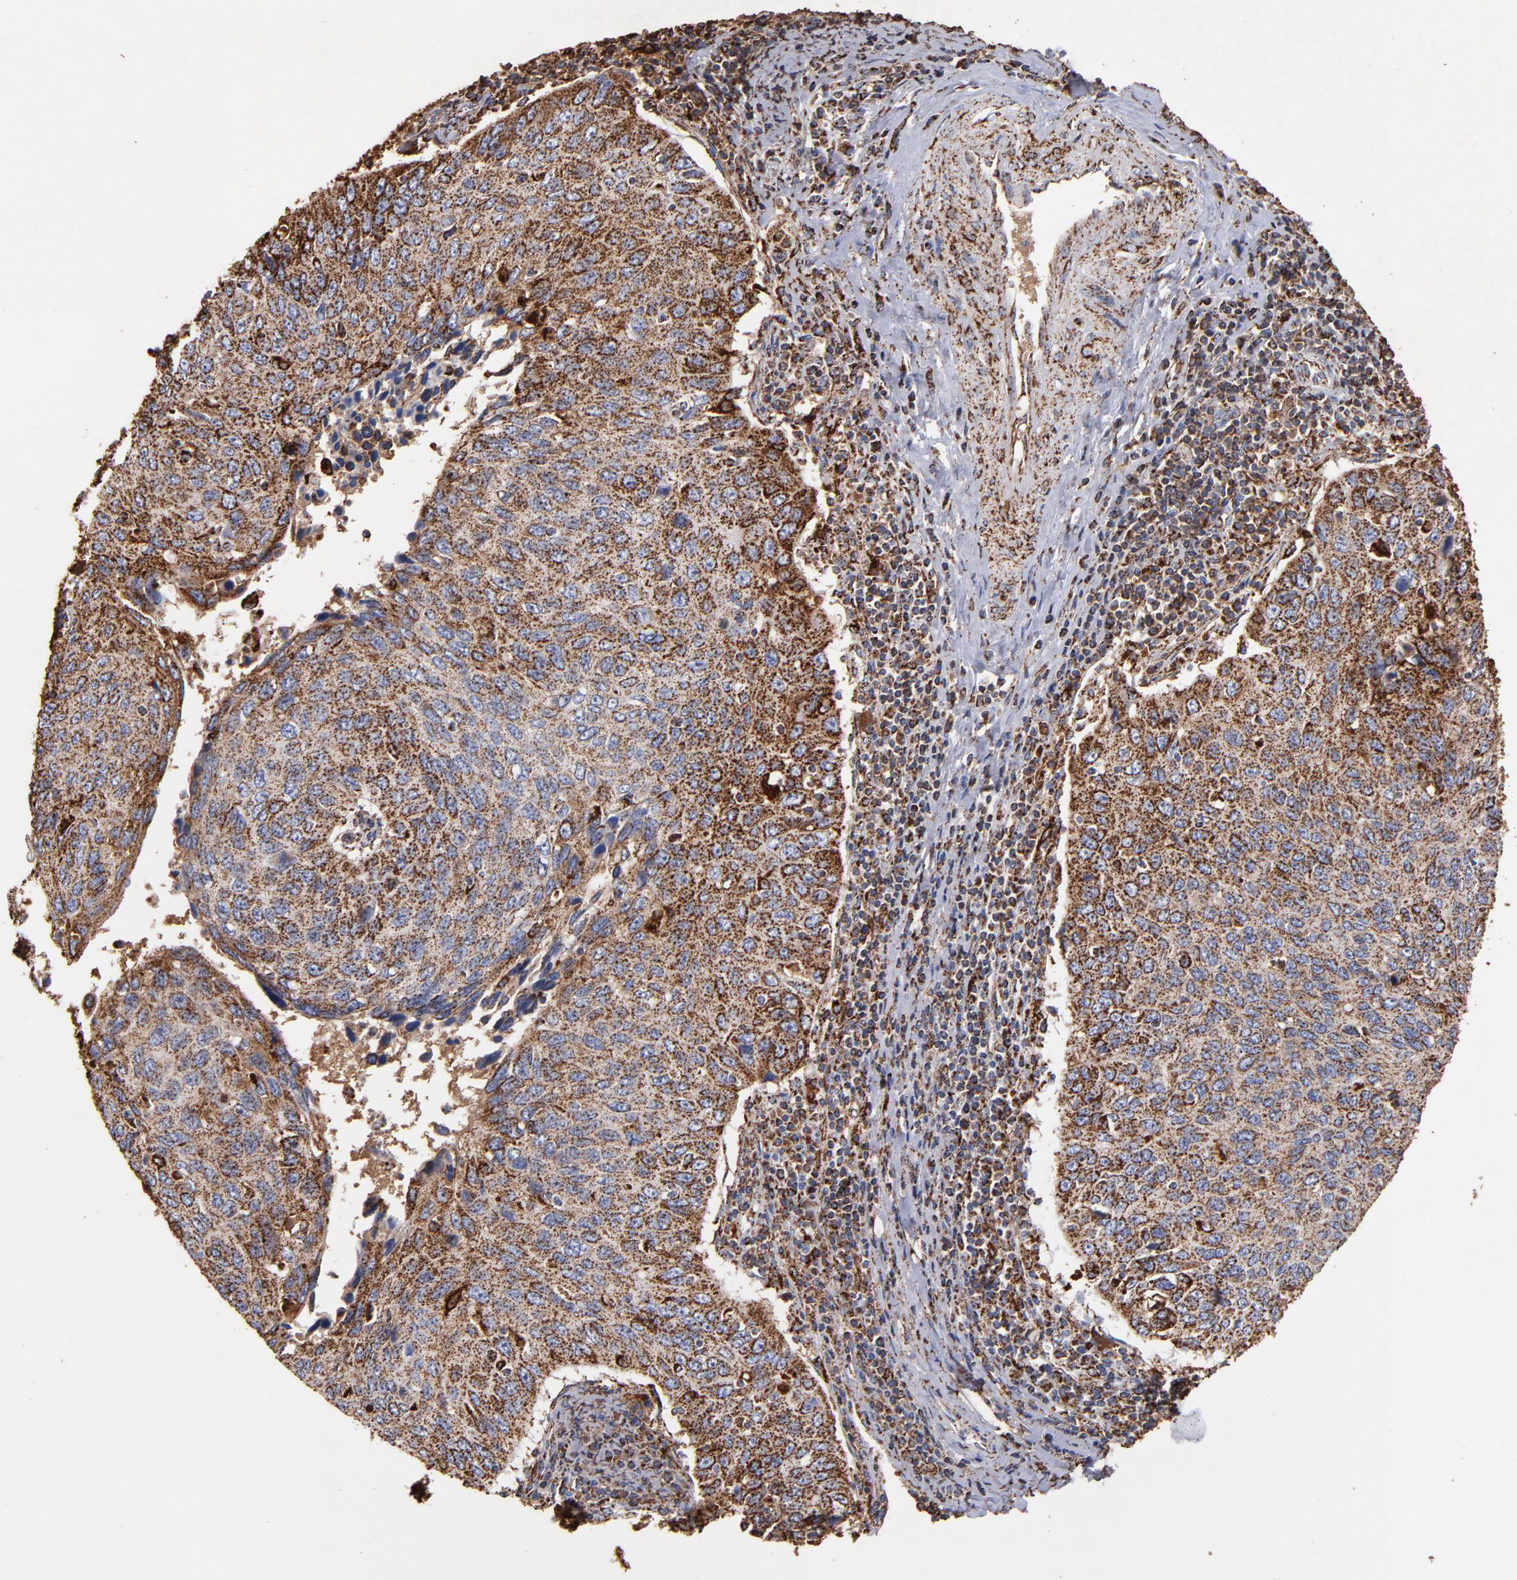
{"staining": {"intensity": "moderate", "quantity": ">75%", "location": "cytoplasmic/membranous"}, "tissue": "cervical cancer", "cell_type": "Tumor cells", "image_type": "cancer", "snomed": [{"axis": "morphology", "description": "Squamous cell carcinoma, NOS"}, {"axis": "topography", "description": "Cervix"}], "caption": "Immunohistochemistry (IHC) of human cervical squamous cell carcinoma demonstrates medium levels of moderate cytoplasmic/membranous positivity in approximately >75% of tumor cells.", "gene": "SOD2", "patient": {"sex": "female", "age": 53}}